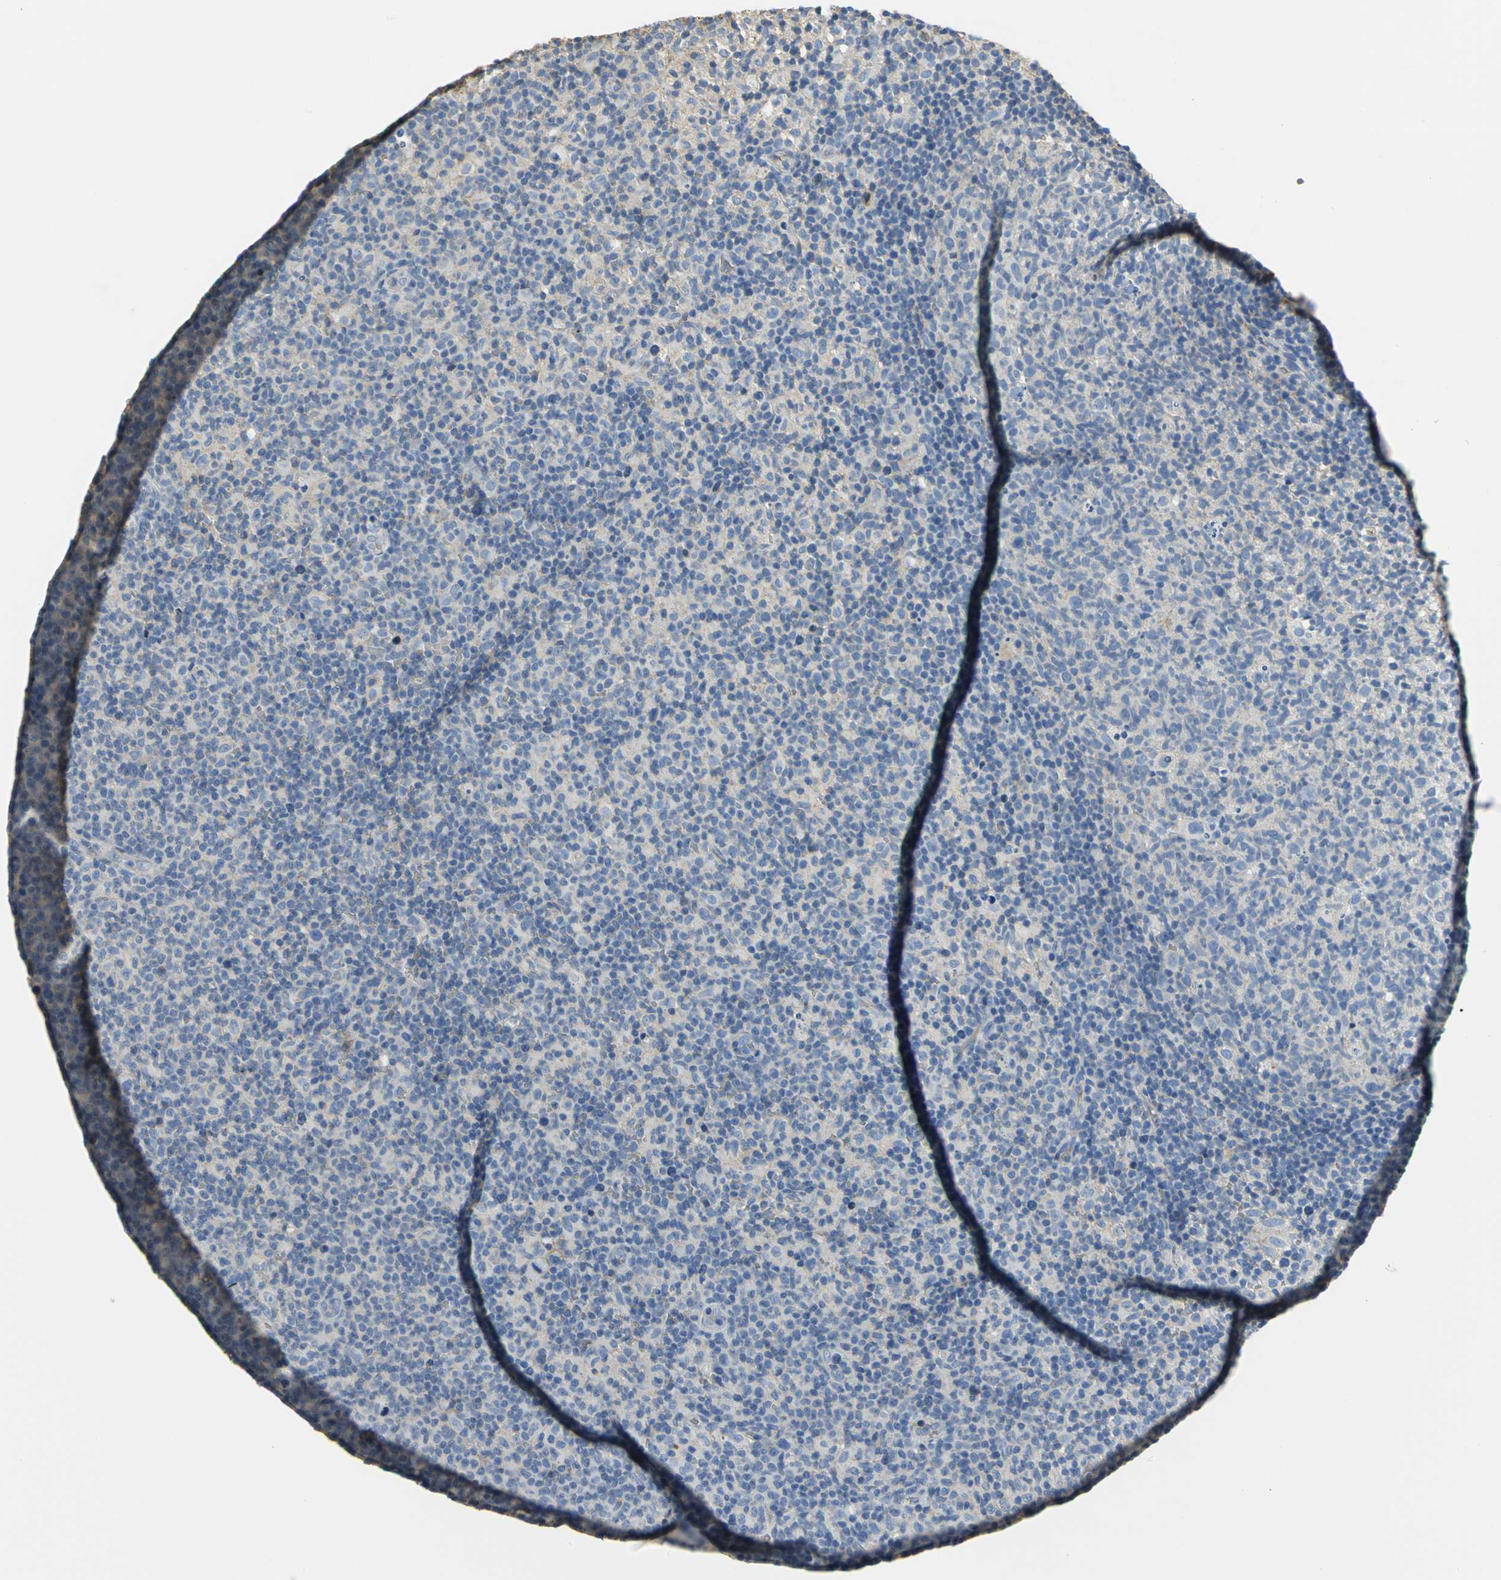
{"staining": {"intensity": "weak", "quantity": "25%-75%", "location": "cytoplasmic/membranous"}, "tissue": "lymph node", "cell_type": "Germinal center cells", "image_type": "normal", "snomed": [{"axis": "morphology", "description": "Normal tissue, NOS"}, {"axis": "morphology", "description": "Inflammation, NOS"}, {"axis": "topography", "description": "Lymph node"}], "caption": "IHC of benign lymph node demonstrates low levels of weak cytoplasmic/membranous positivity in approximately 25%-75% of germinal center cells.", "gene": "GYG2", "patient": {"sex": "male", "age": 55}}